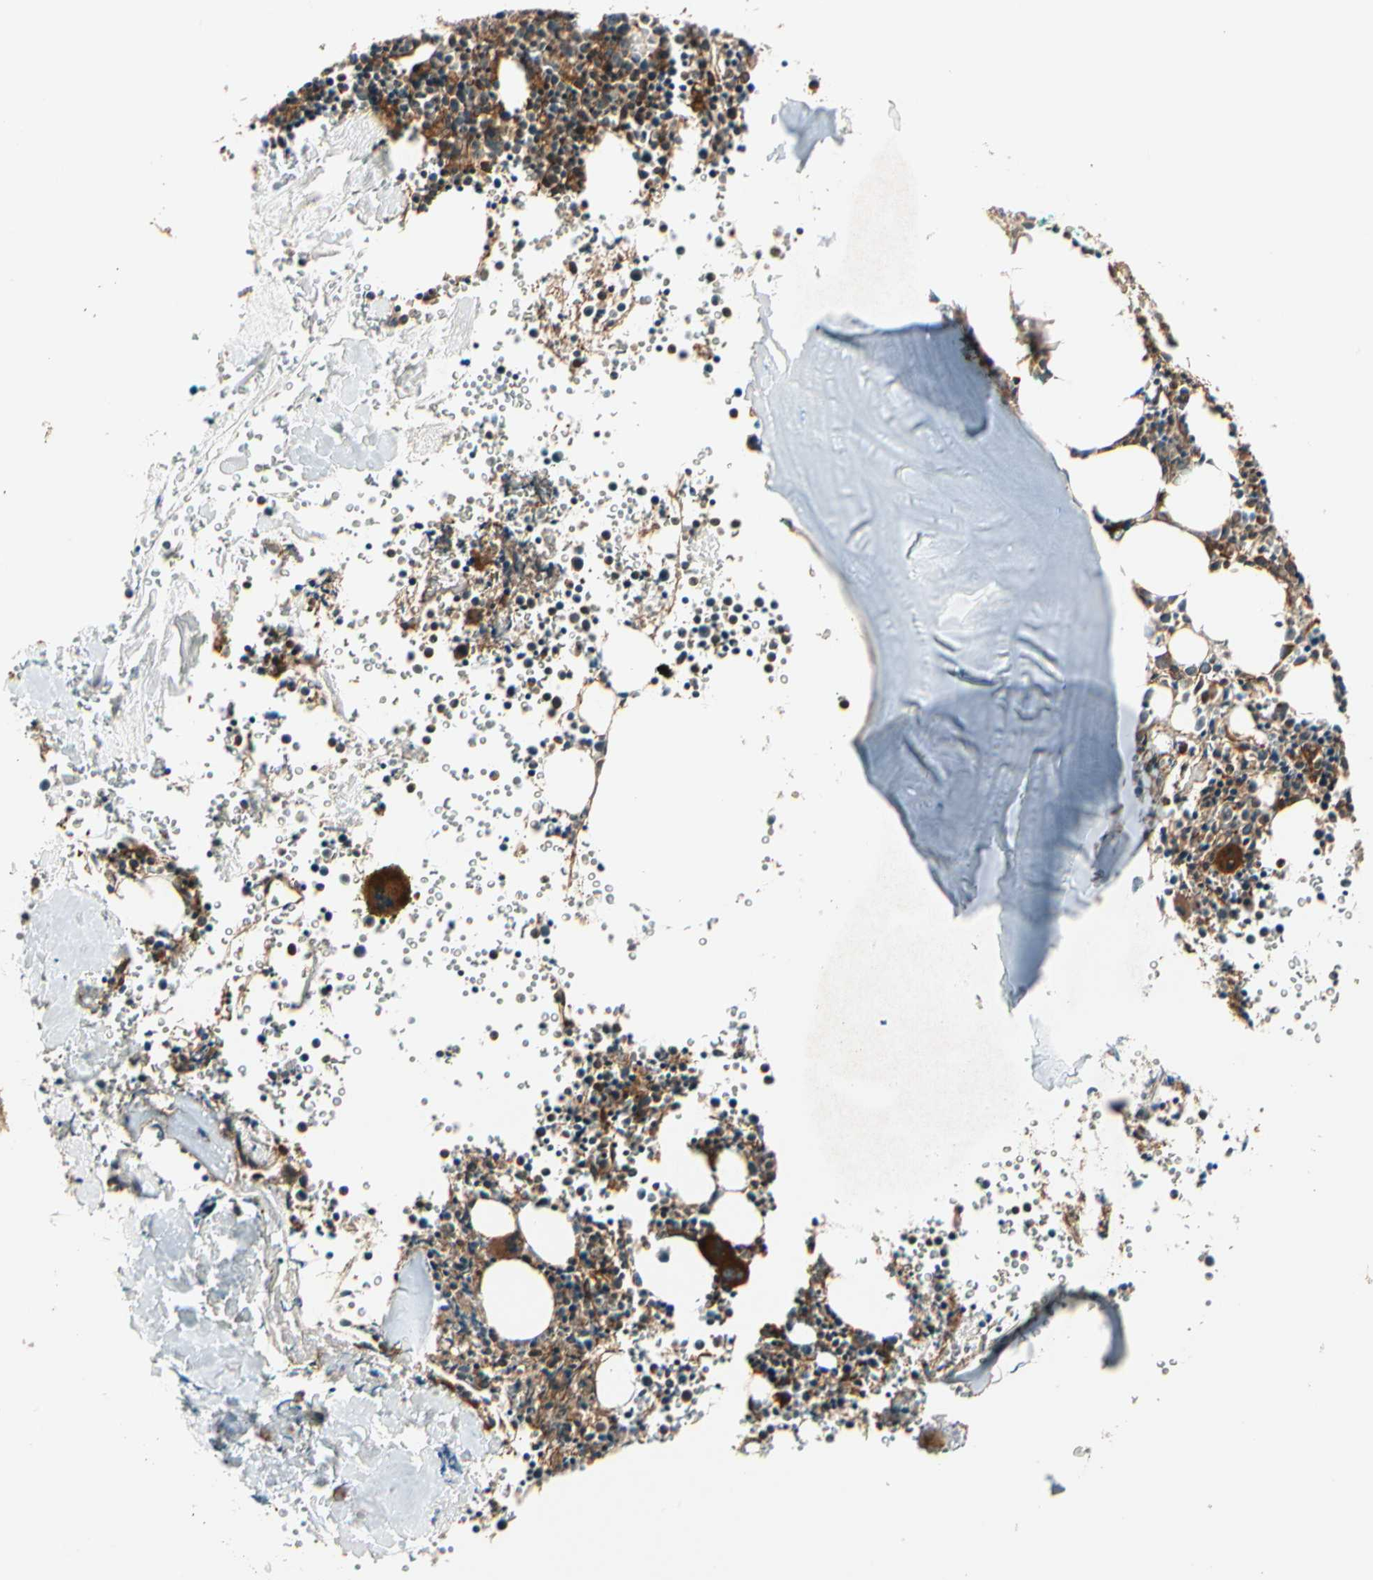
{"staining": {"intensity": "strong", "quantity": "25%-75%", "location": "cytoplasmic/membranous"}, "tissue": "bone marrow", "cell_type": "Hematopoietic cells", "image_type": "normal", "snomed": [{"axis": "morphology", "description": "Normal tissue, NOS"}, {"axis": "morphology", "description": "Inflammation, NOS"}, {"axis": "topography", "description": "Bone marrow"}], "caption": "Bone marrow stained with immunohistochemistry displays strong cytoplasmic/membranous positivity in approximately 25%-75% of hematopoietic cells. Using DAB (3,3'-diaminobenzidine) (brown) and hematoxylin (blue) stains, captured at high magnification using brightfield microscopy.", "gene": "FKBP15", "patient": {"sex": "female", "age": 17}}